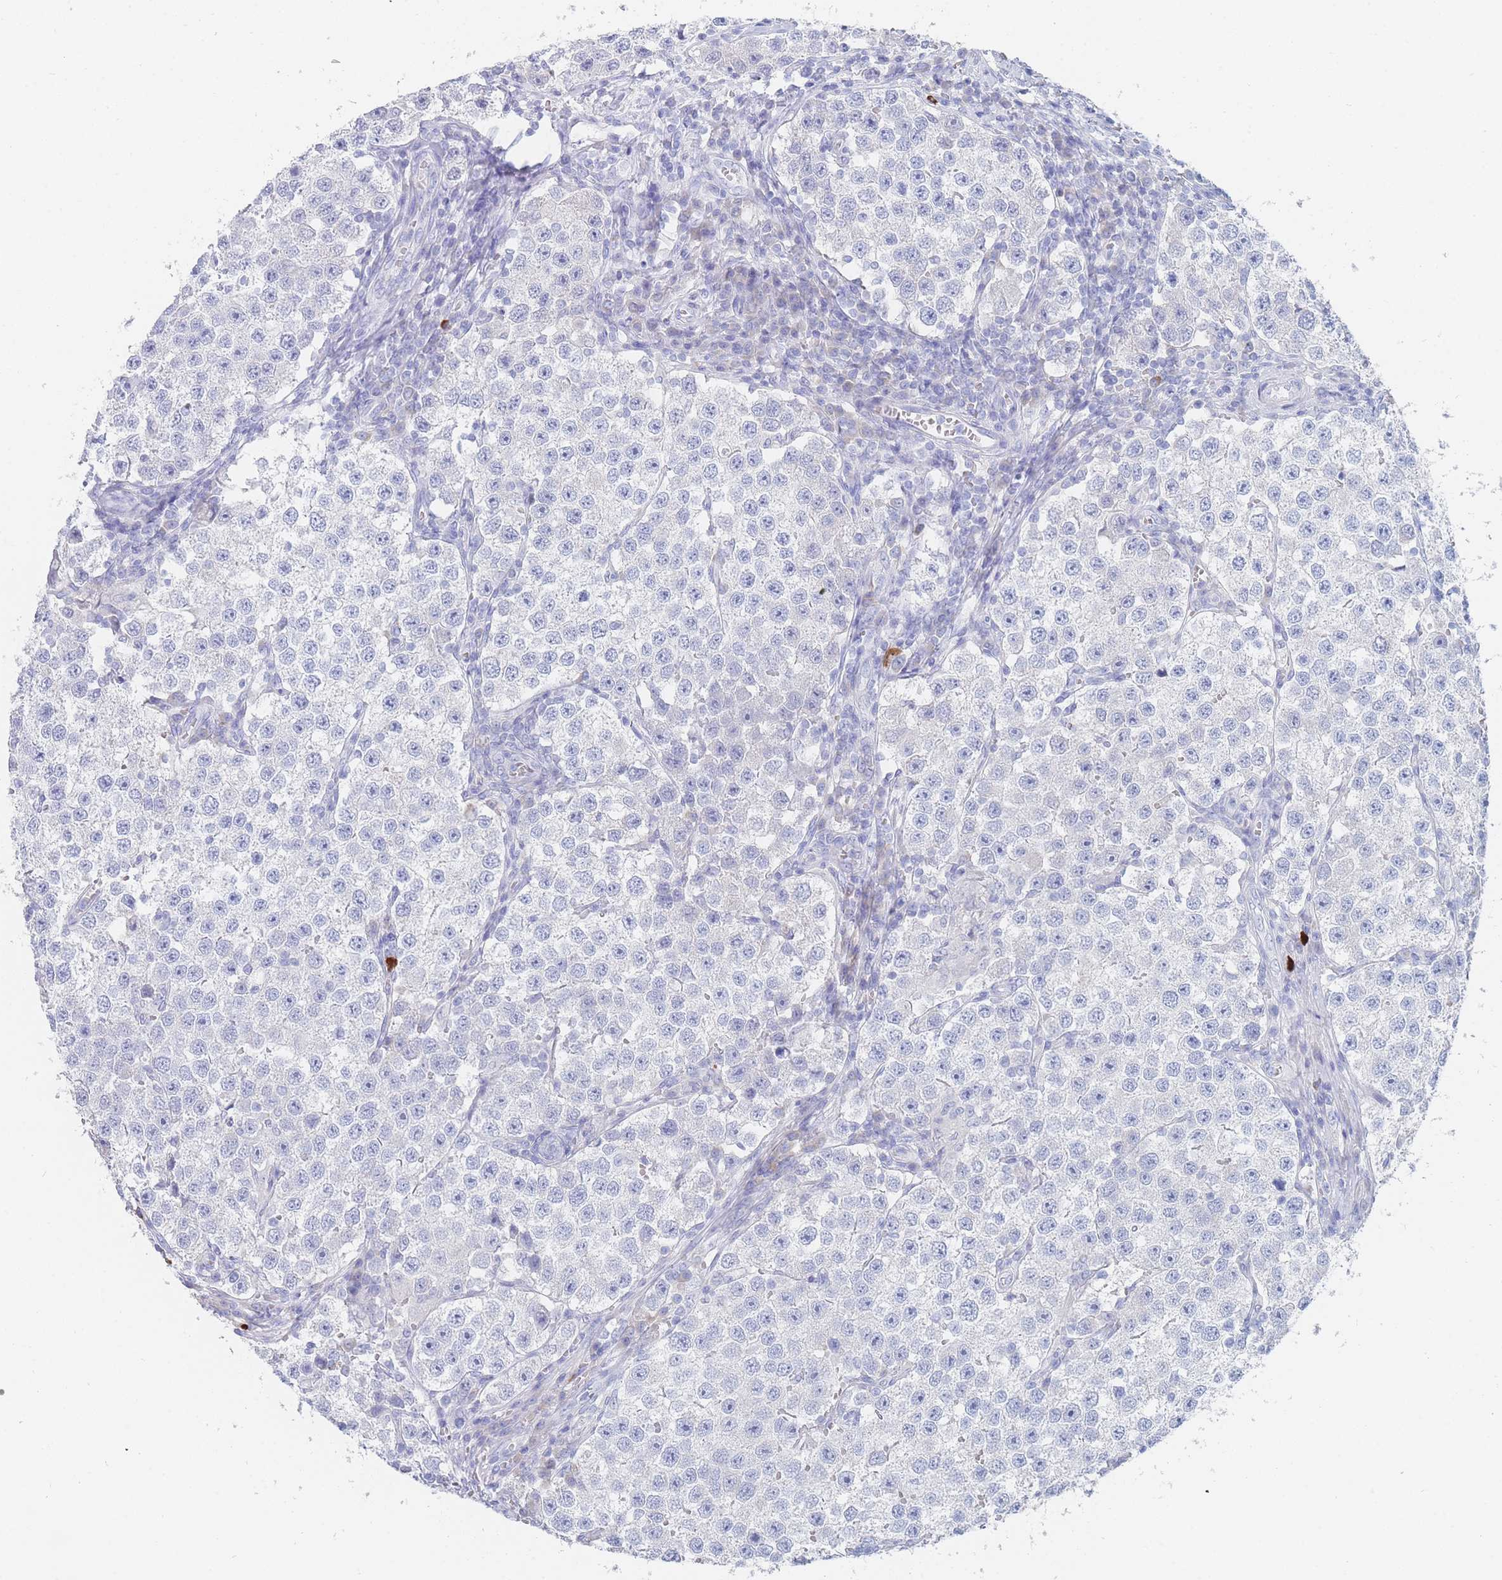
{"staining": {"intensity": "negative", "quantity": "none", "location": "none"}, "tissue": "testis cancer", "cell_type": "Tumor cells", "image_type": "cancer", "snomed": [{"axis": "morphology", "description": "Seminoma, NOS"}, {"axis": "topography", "description": "Testis"}], "caption": "IHC histopathology image of neoplastic tissue: human testis seminoma stained with DAB displays no significant protein staining in tumor cells.", "gene": "SLC25A35", "patient": {"sex": "male", "age": 37}}